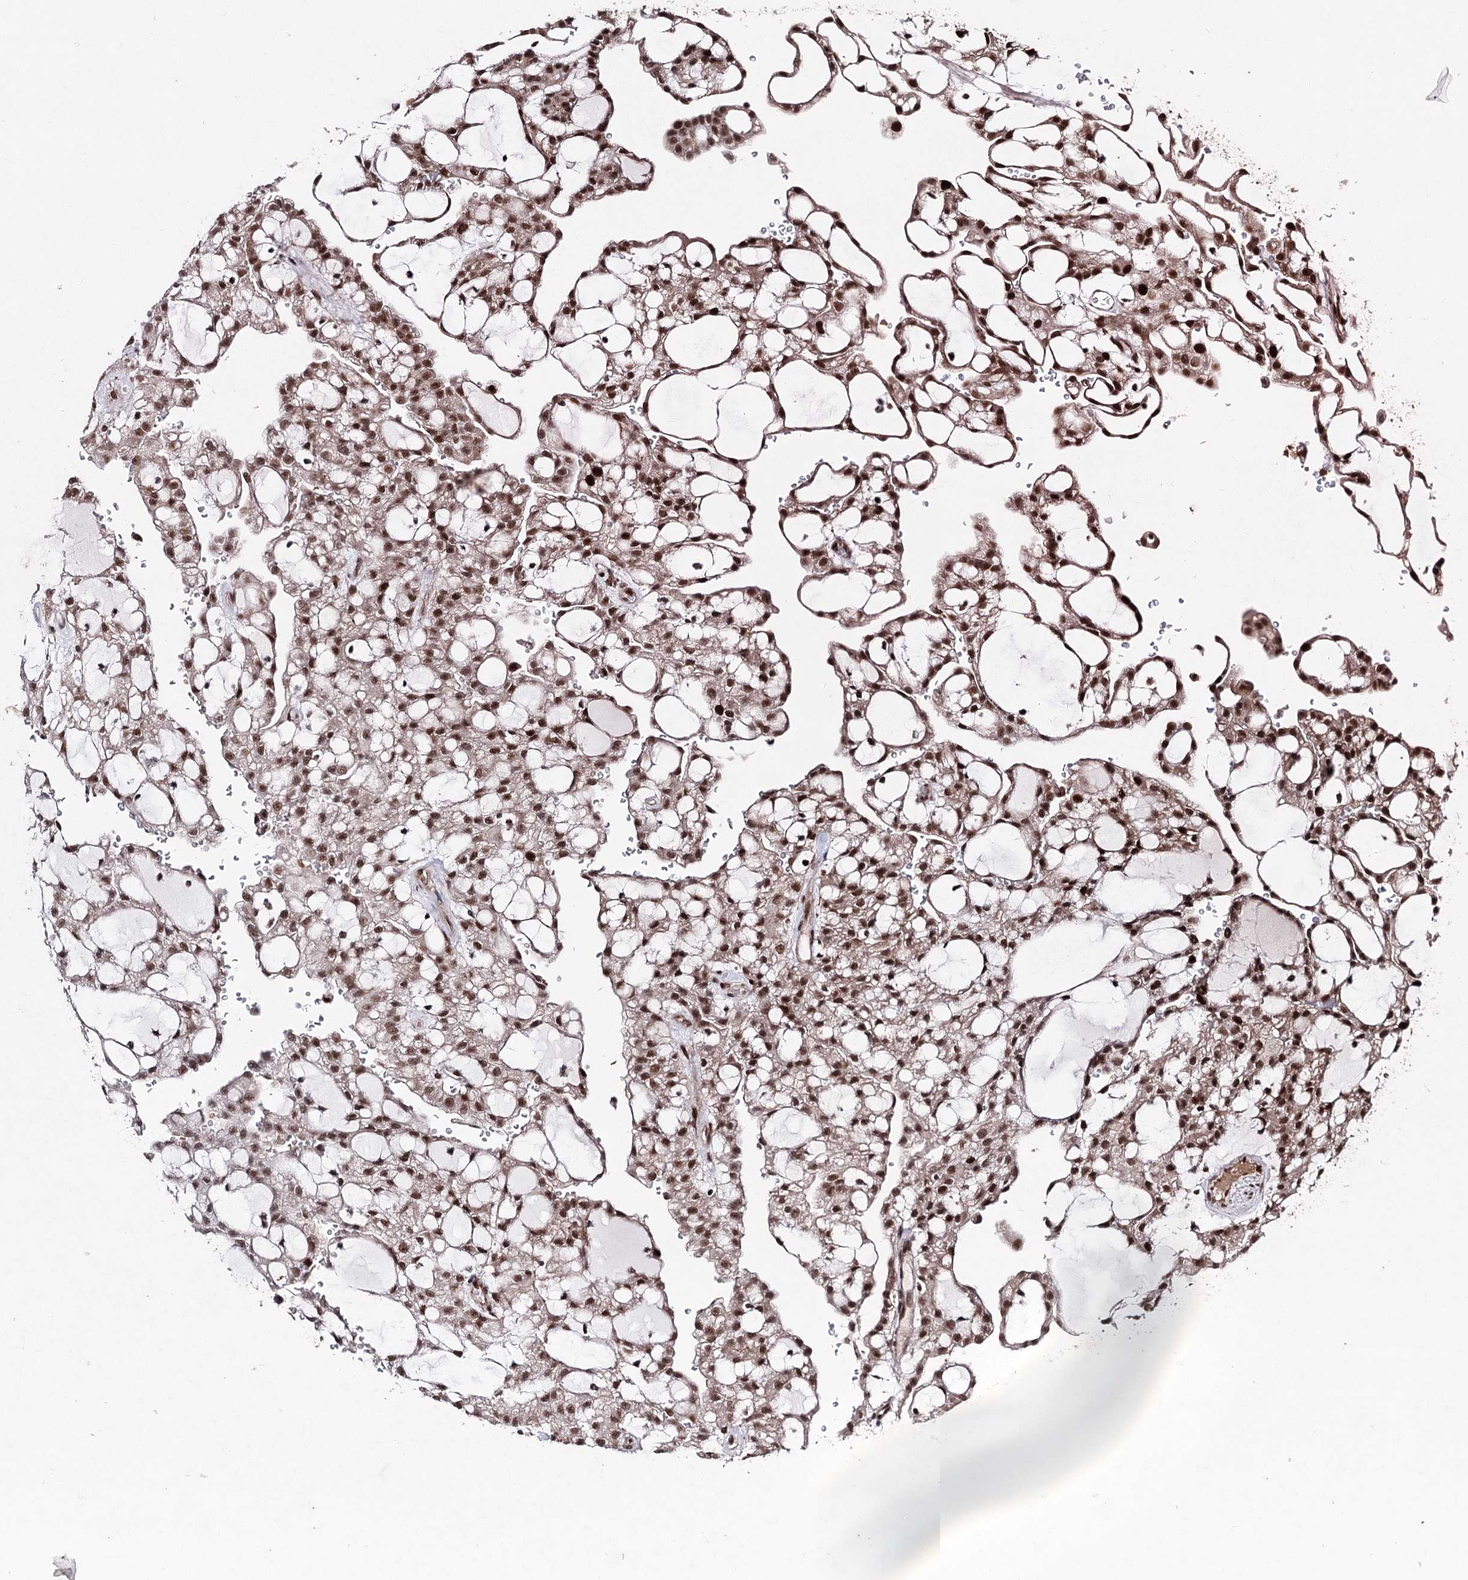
{"staining": {"intensity": "strong", "quantity": ">75%", "location": "nuclear"}, "tissue": "renal cancer", "cell_type": "Tumor cells", "image_type": "cancer", "snomed": [{"axis": "morphology", "description": "Adenocarcinoma, NOS"}, {"axis": "topography", "description": "Kidney"}], "caption": "Strong nuclear staining is seen in approximately >75% of tumor cells in renal adenocarcinoma.", "gene": "PDCD4", "patient": {"sex": "male", "age": 63}}